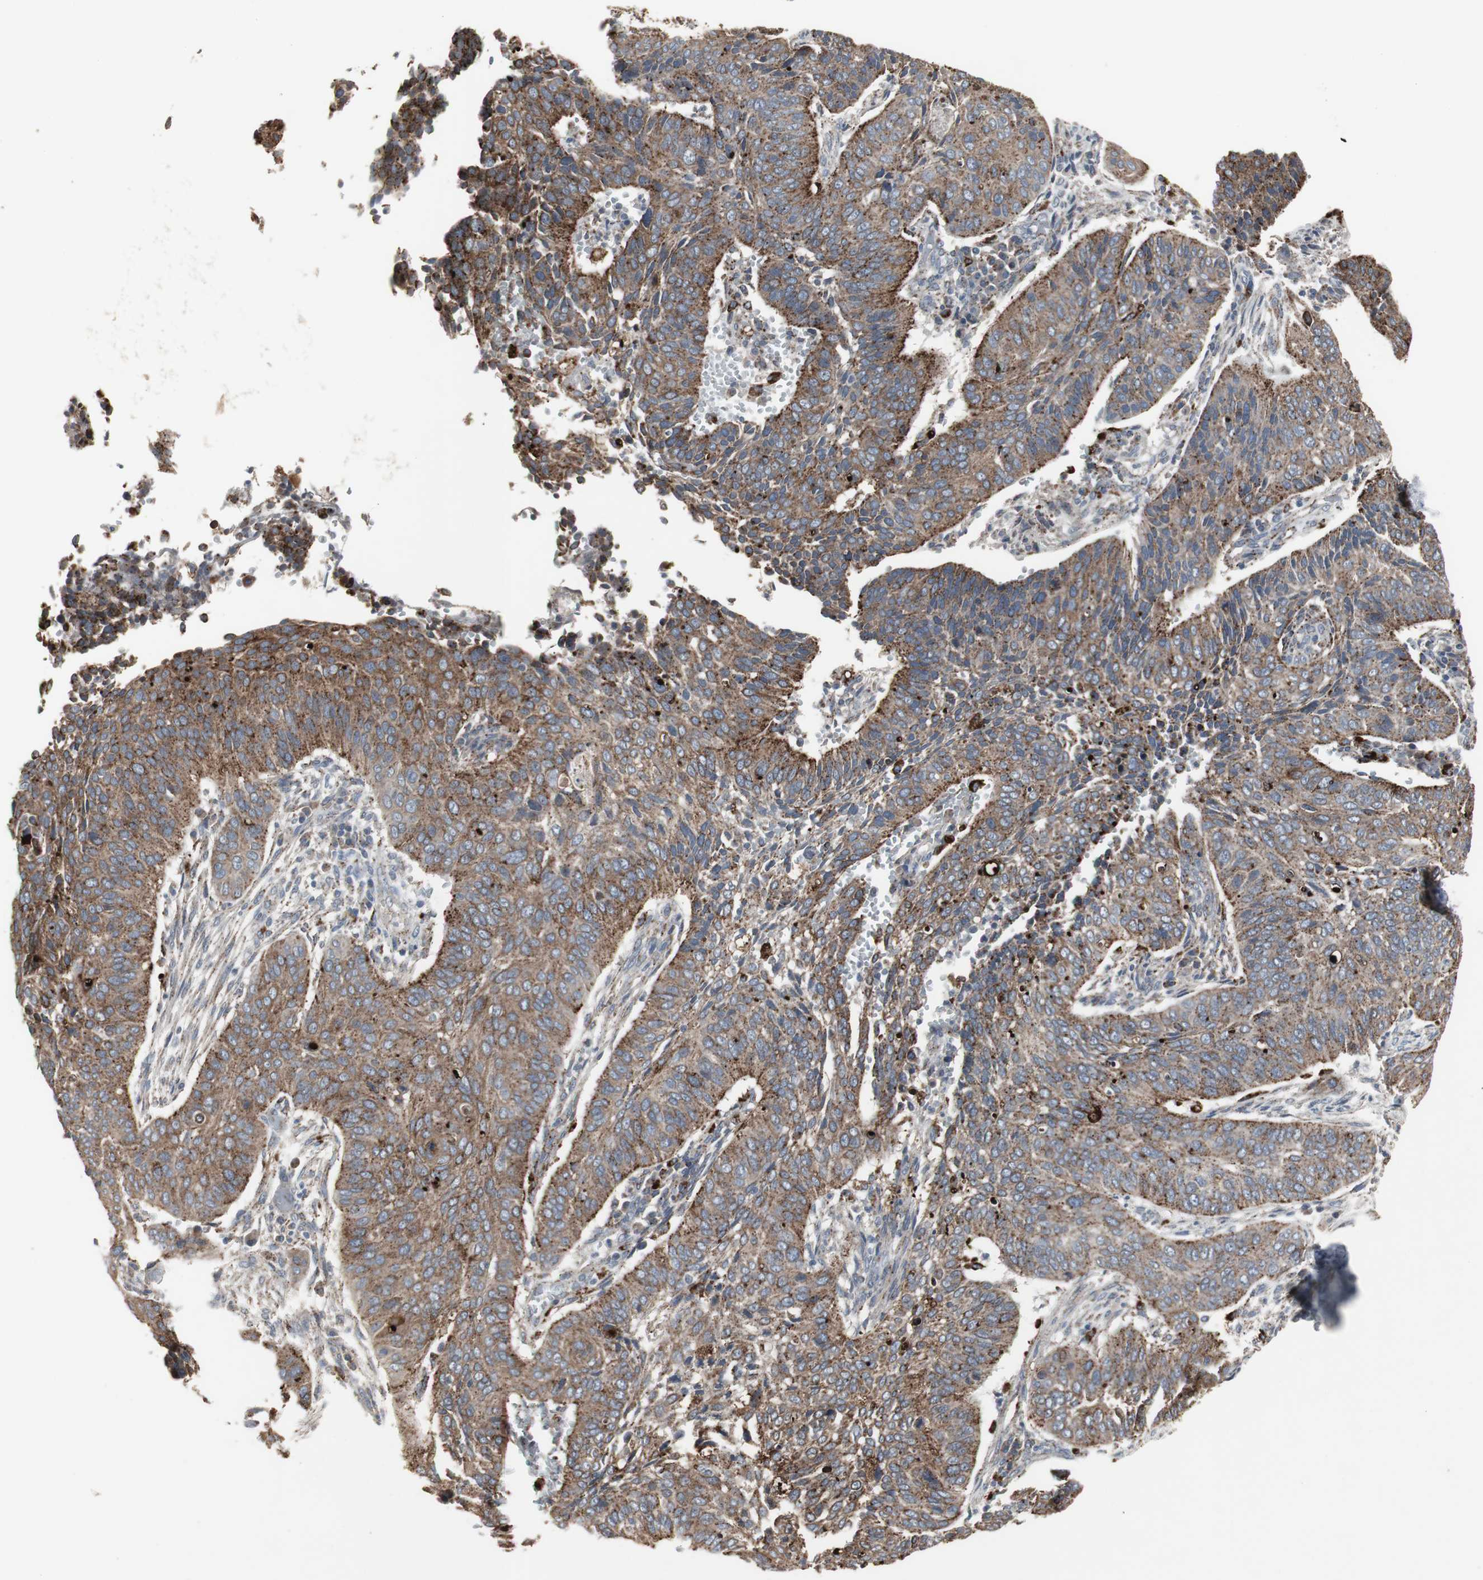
{"staining": {"intensity": "strong", "quantity": ">75%", "location": "cytoplasmic/membranous"}, "tissue": "cervical cancer", "cell_type": "Tumor cells", "image_type": "cancer", "snomed": [{"axis": "morphology", "description": "Squamous cell carcinoma, NOS"}, {"axis": "topography", "description": "Cervix"}], "caption": "IHC of human cervical cancer (squamous cell carcinoma) reveals high levels of strong cytoplasmic/membranous expression in approximately >75% of tumor cells.", "gene": "GBA1", "patient": {"sex": "female", "age": 39}}